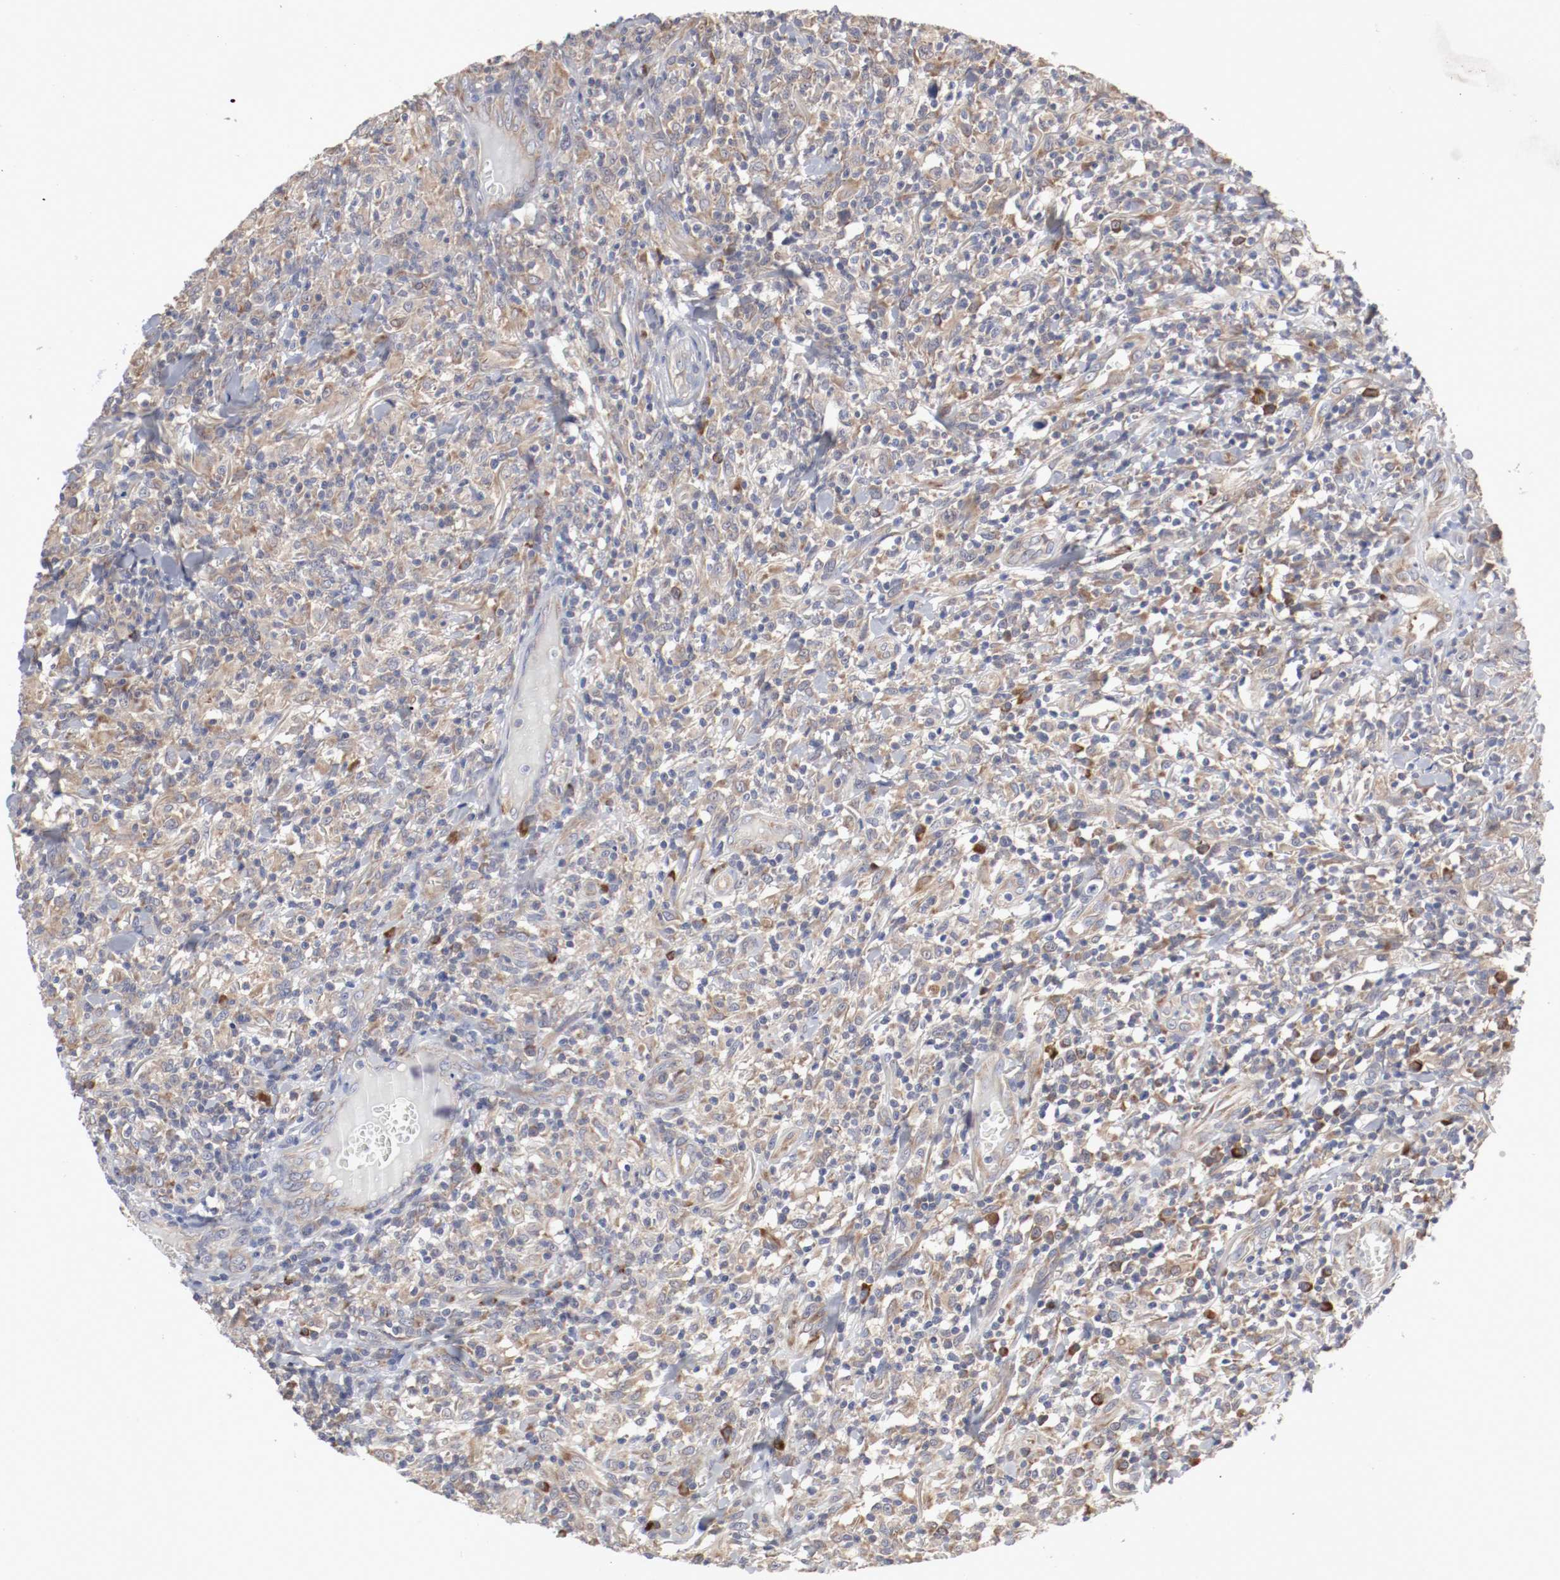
{"staining": {"intensity": "weak", "quantity": ">75%", "location": "cytoplasmic/membranous"}, "tissue": "thyroid cancer", "cell_type": "Tumor cells", "image_type": "cancer", "snomed": [{"axis": "morphology", "description": "Carcinoma, NOS"}, {"axis": "topography", "description": "Thyroid gland"}], "caption": "DAB immunohistochemical staining of human thyroid cancer exhibits weak cytoplasmic/membranous protein staining in about >75% of tumor cells.", "gene": "FKBP3", "patient": {"sex": "female", "age": 77}}